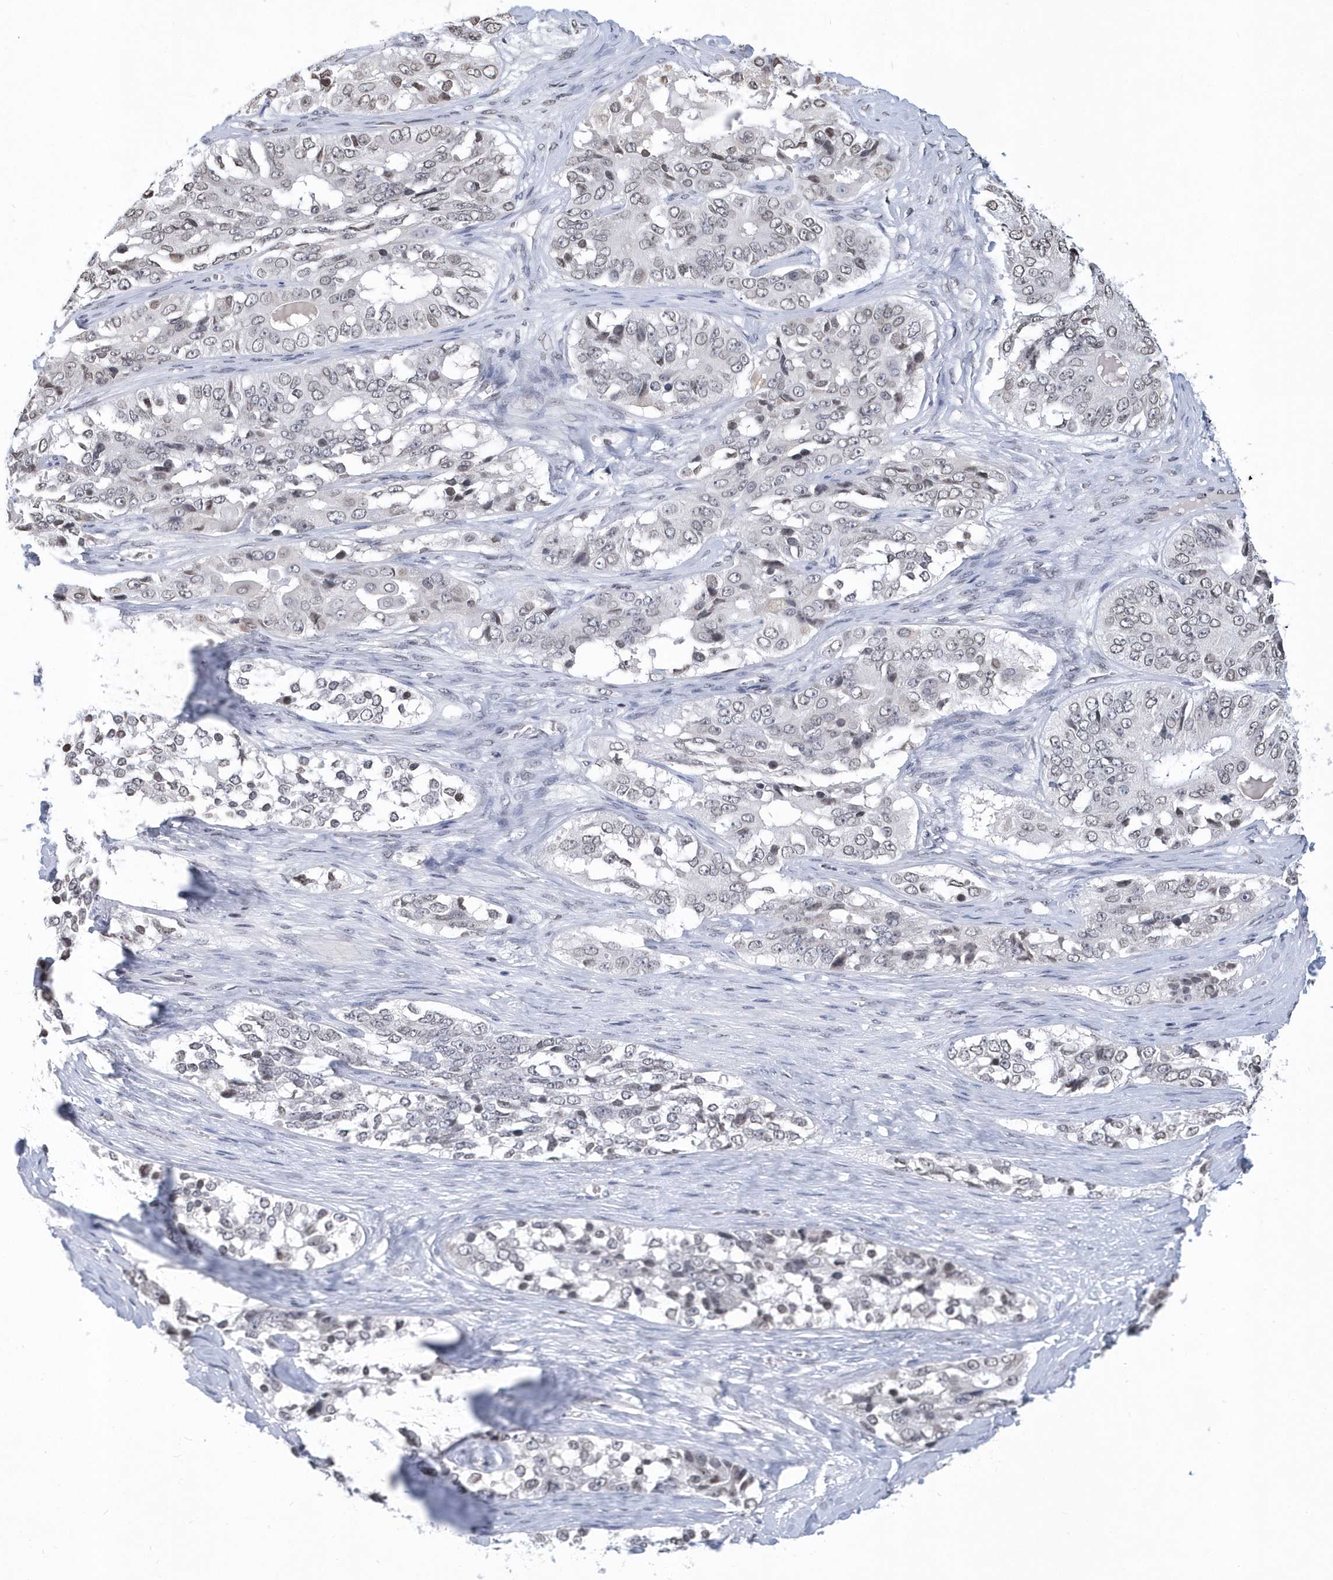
{"staining": {"intensity": "negative", "quantity": "none", "location": "none"}, "tissue": "ovarian cancer", "cell_type": "Tumor cells", "image_type": "cancer", "snomed": [{"axis": "morphology", "description": "Carcinoma, endometroid"}, {"axis": "topography", "description": "Ovary"}], "caption": "High power microscopy image of an immunohistochemistry (IHC) photomicrograph of ovarian endometroid carcinoma, revealing no significant positivity in tumor cells.", "gene": "VWA5B2", "patient": {"sex": "female", "age": 51}}